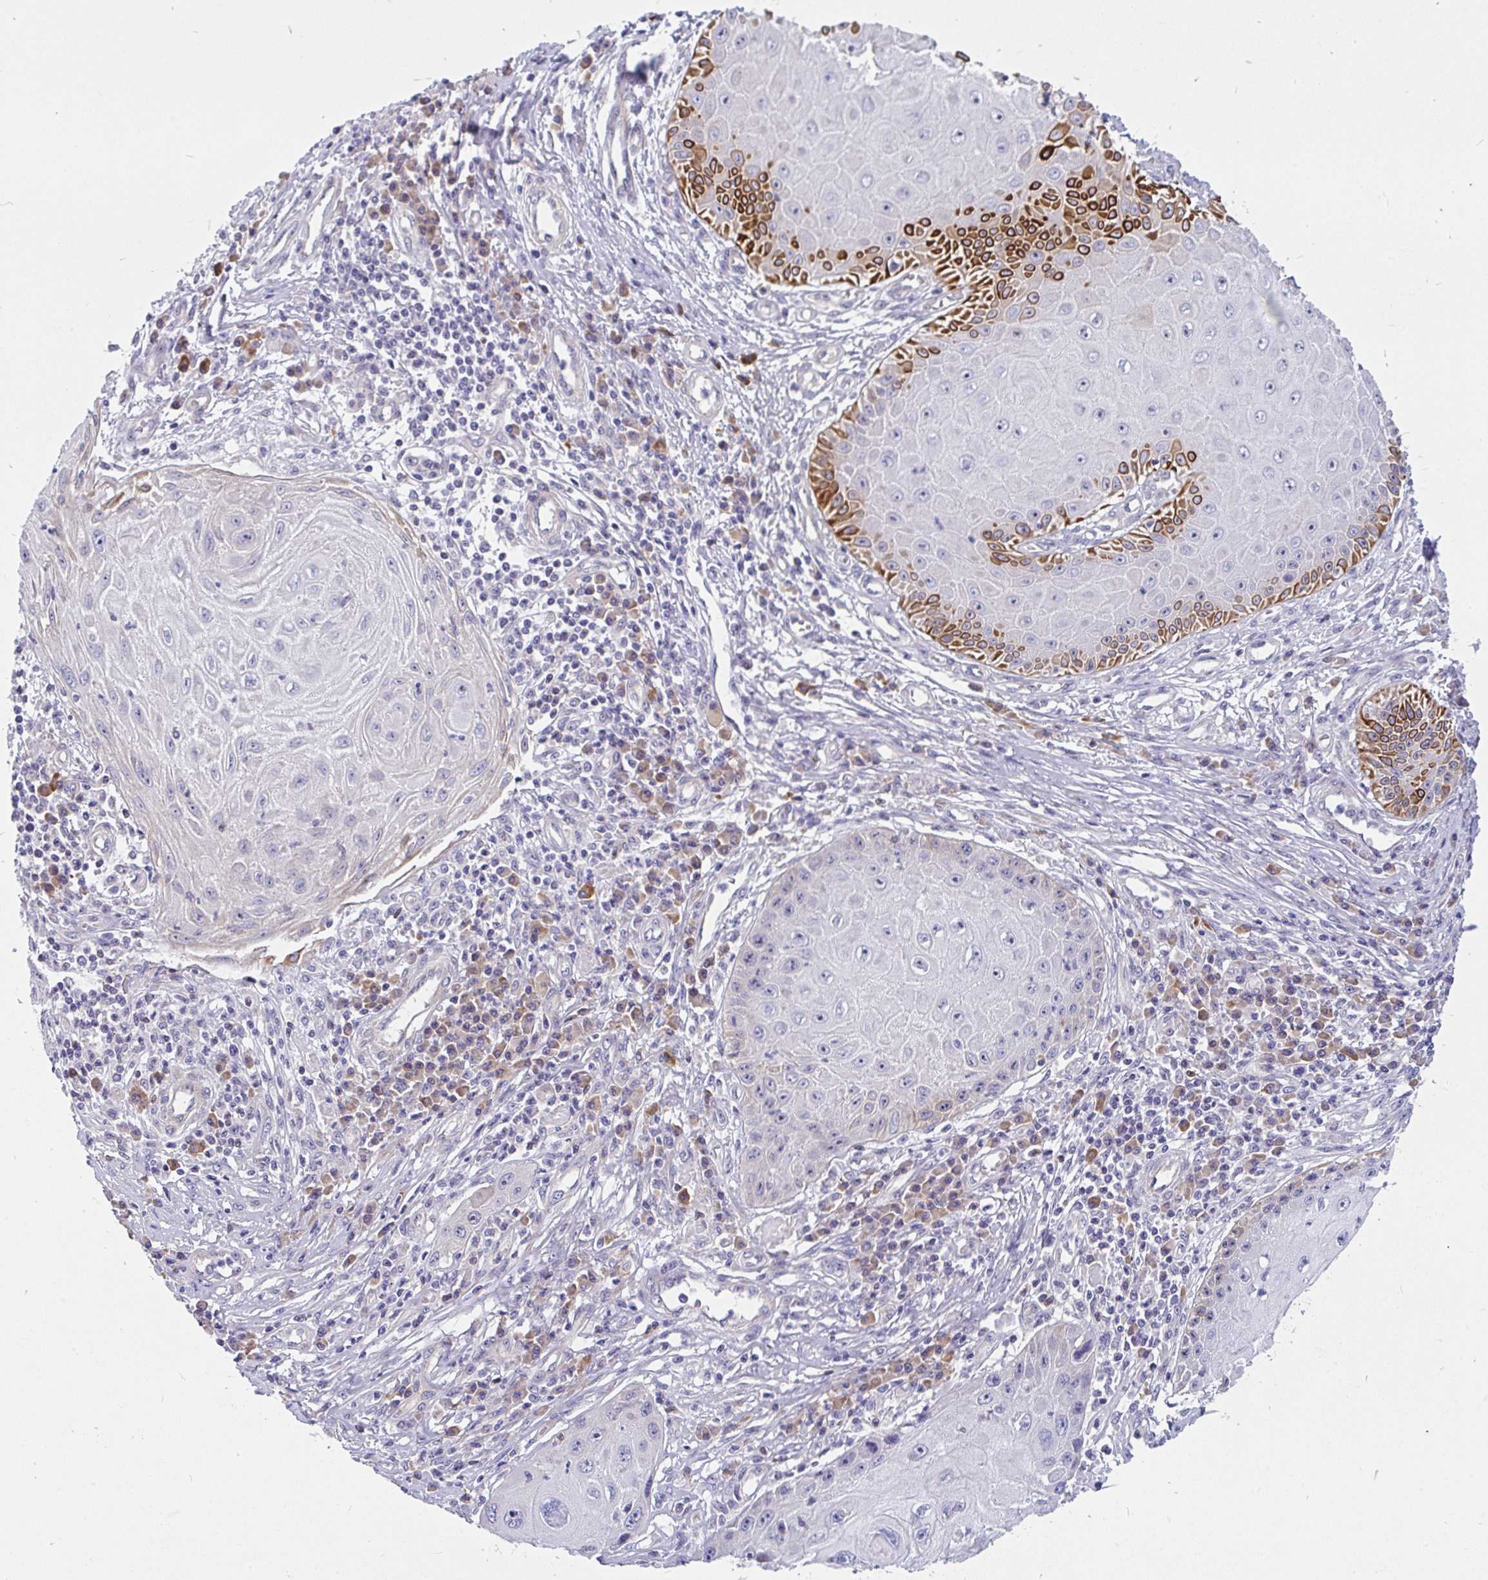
{"staining": {"intensity": "strong", "quantity": "<25%", "location": "cytoplasmic/membranous"}, "tissue": "skin cancer", "cell_type": "Tumor cells", "image_type": "cancer", "snomed": [{"axis": "morphology", "description": "Squamous cell carcinoma, NOS"}, {"axis": "topography", "description": "Skin"}, {"axis": "topography", "description": "Vulva"}], "caption": "Immunohistochemistry histopathology image of squamous cell carcinoma (skin) stained for a protein (brown), which demonstrates medium levels of strong cytoplasmic/membranous positivity in about <25% of tumor cells.", "gene": "LRRC26", "patient": {"sex": "female", "age": 44}}